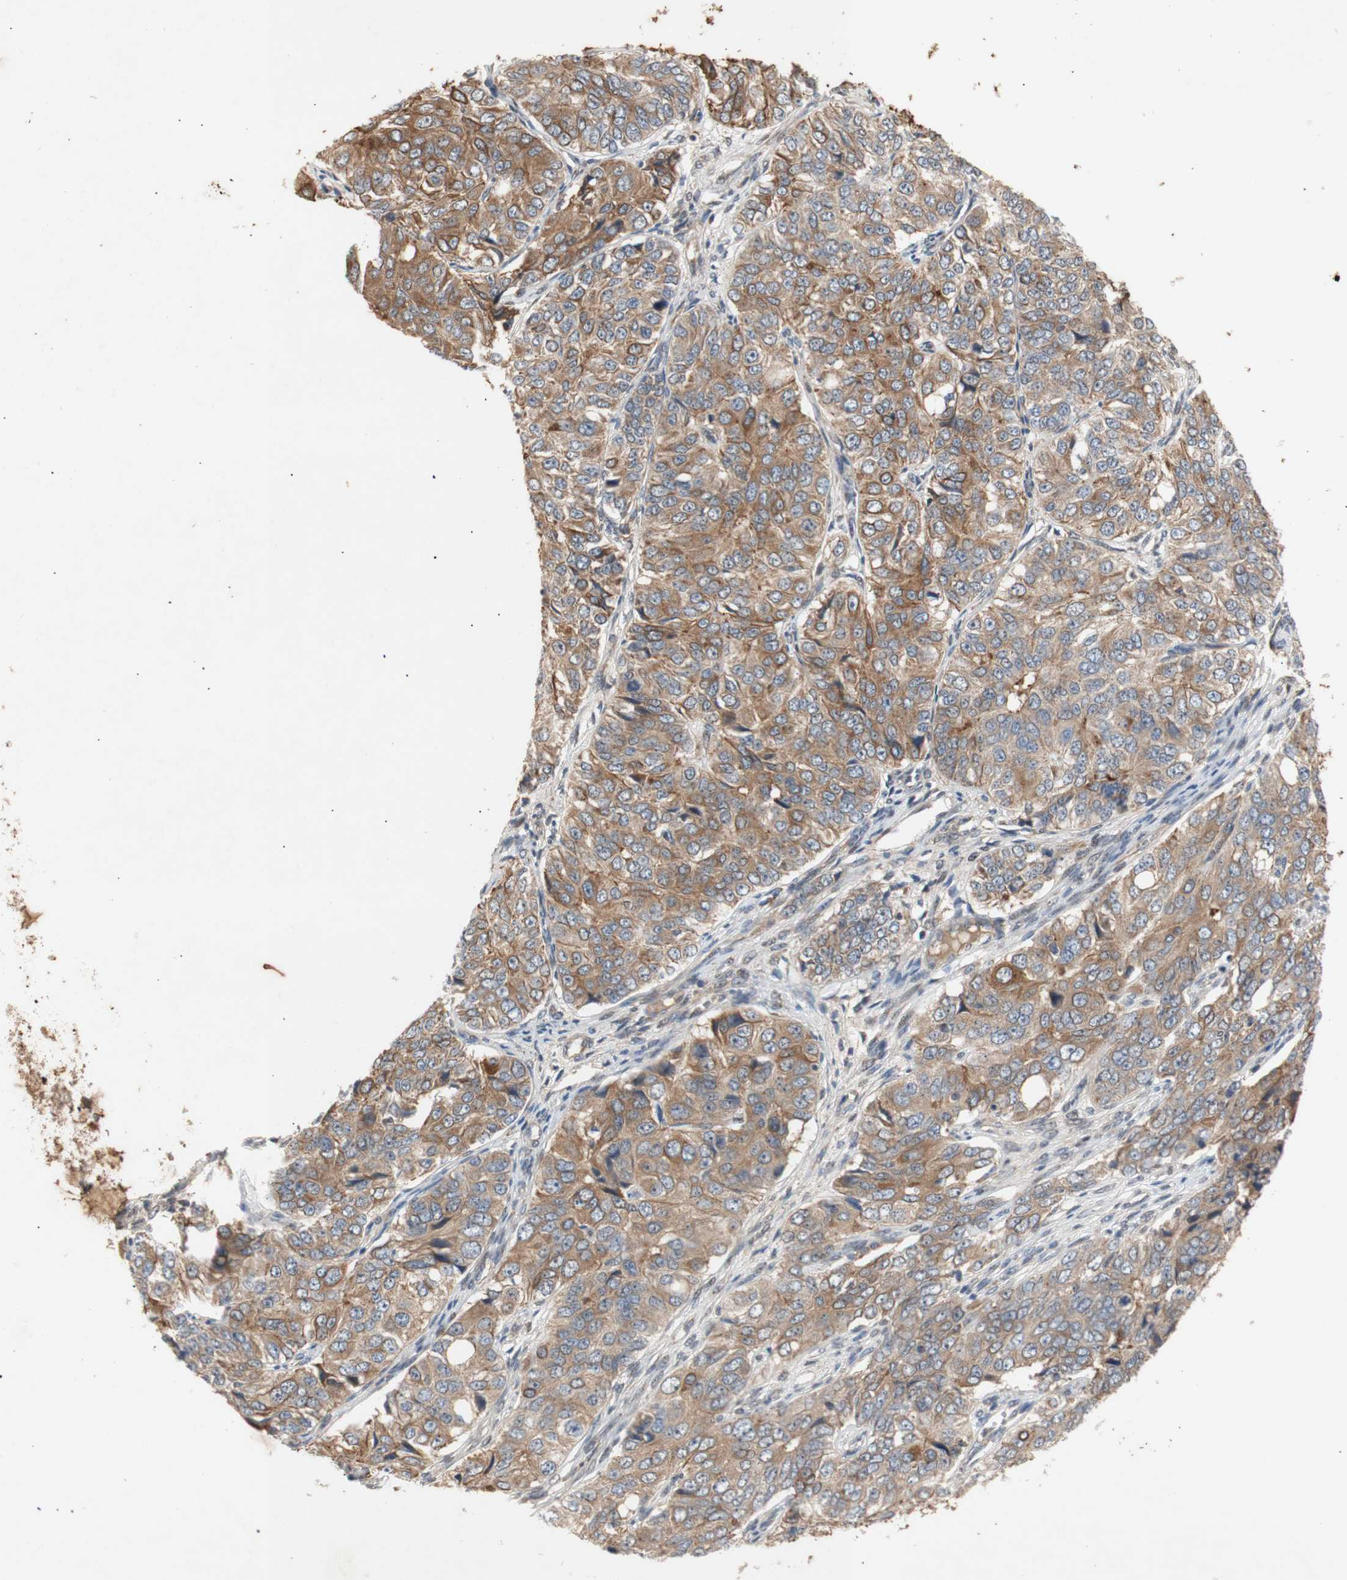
{"staining": {"intensity": "moderate", "quantity": ">75%", "location": "cytoplasmic/membranous"}, "tissue": "ovarian cancer", "cell_type": "Tumor cells", "image_type": "cancer", "snomed": [{"axis": "morphology", "description": "Carcinoma, endometroid"}, {"axis": "topography", "description": "Ovary"}], "caption": "Tumor cells show medium levels of moderate cytoplasmic/membranous positivity in about >75% of cells in human ovarian endometroid carcinoma.", "gene": "PKN1", "patient": {"sex": "female", "age": 51}}